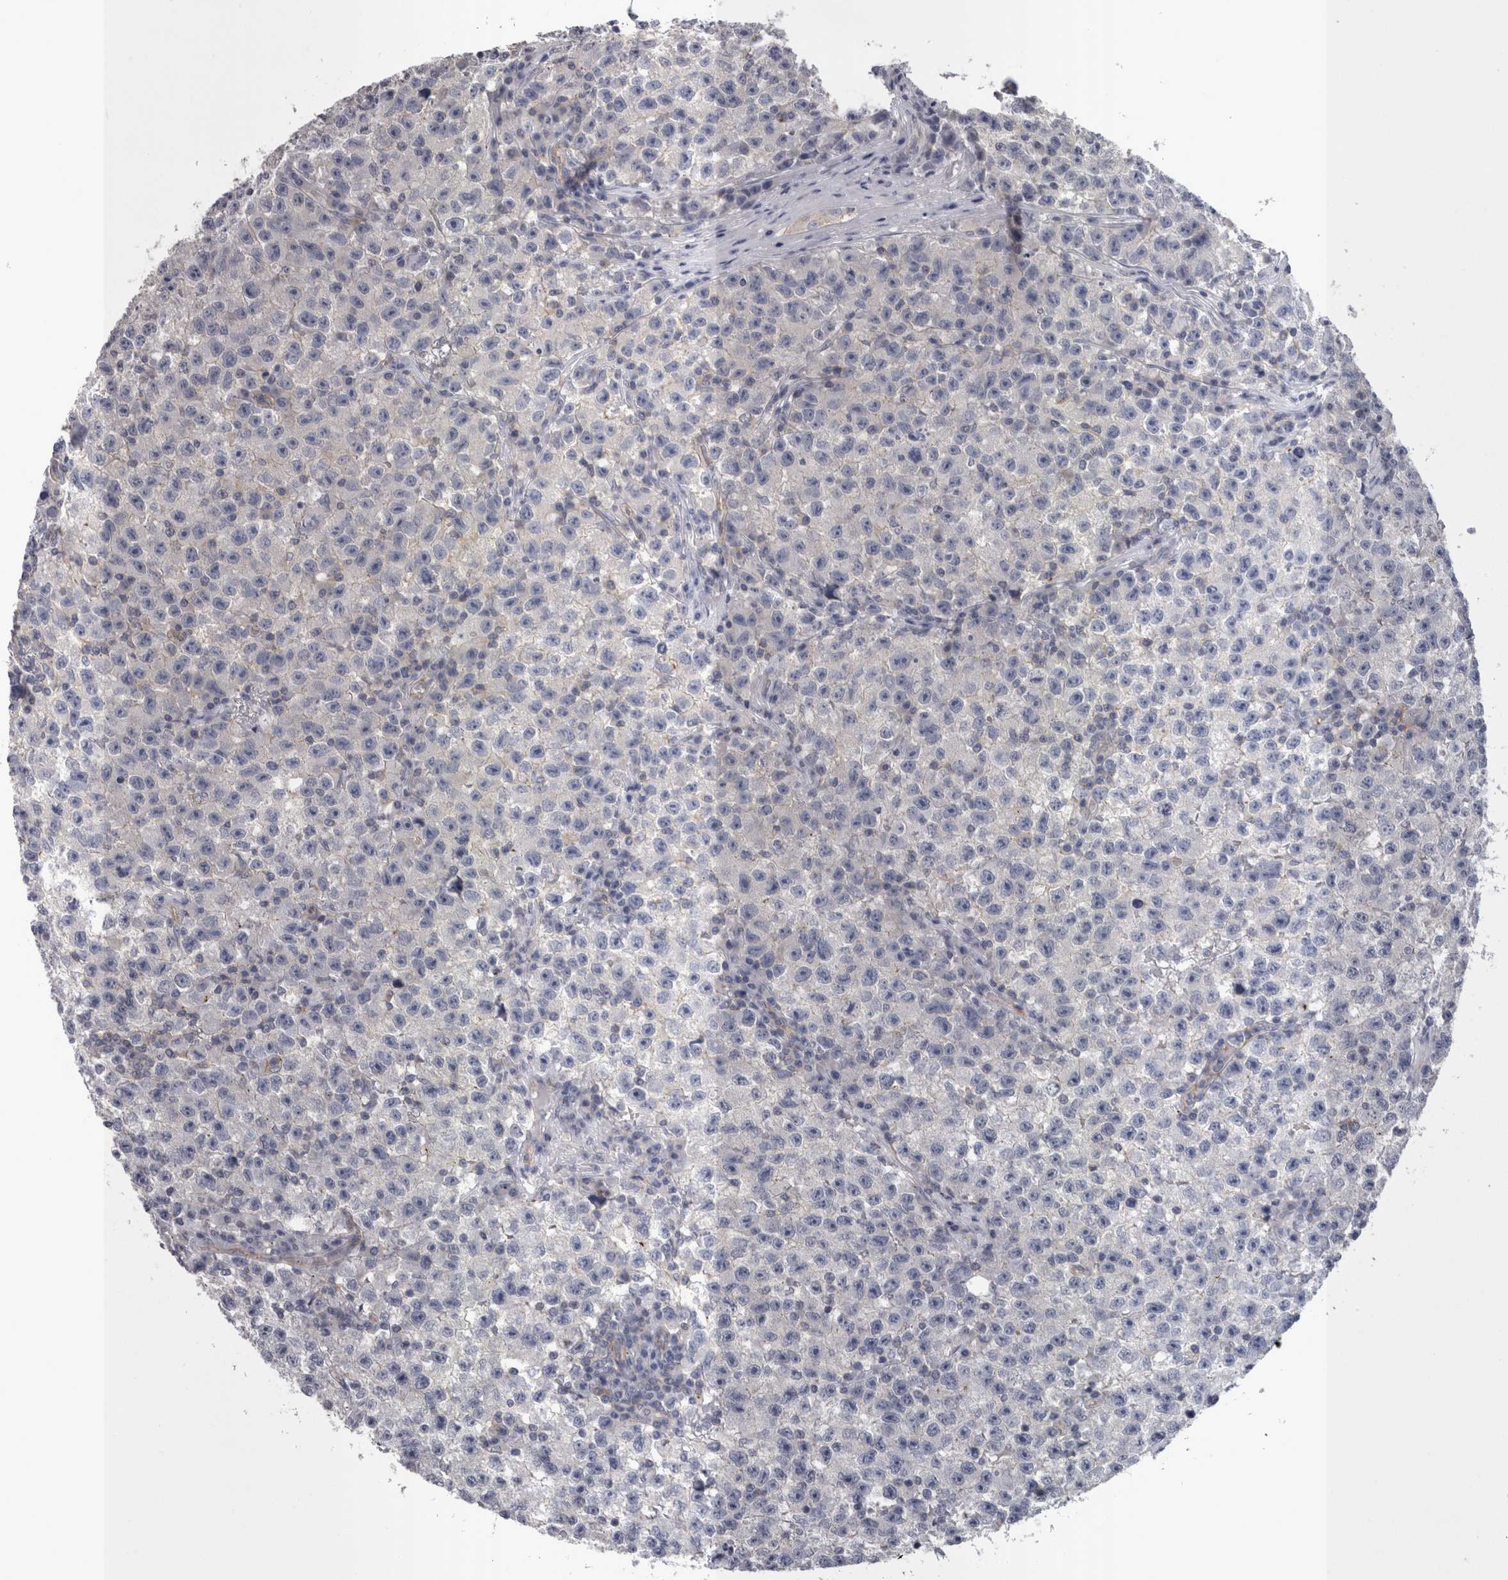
{"staining": {"intensity": "negative", "quantity": "none", "location": "none"}, "tissue": "testis cancer", "cell_type": "Tumor cells", "image_type": "cancer", "snomed": [{"axis": "morphology", "description": "Seminoma, NOS"}, {"axis": "topography", "description": "Testis"}], "caption": "Tumor cells show no significant staining in testis cancer (seminoma).", "gene": "LYZL6", "patient": {"sex": "male", "age": 22}}